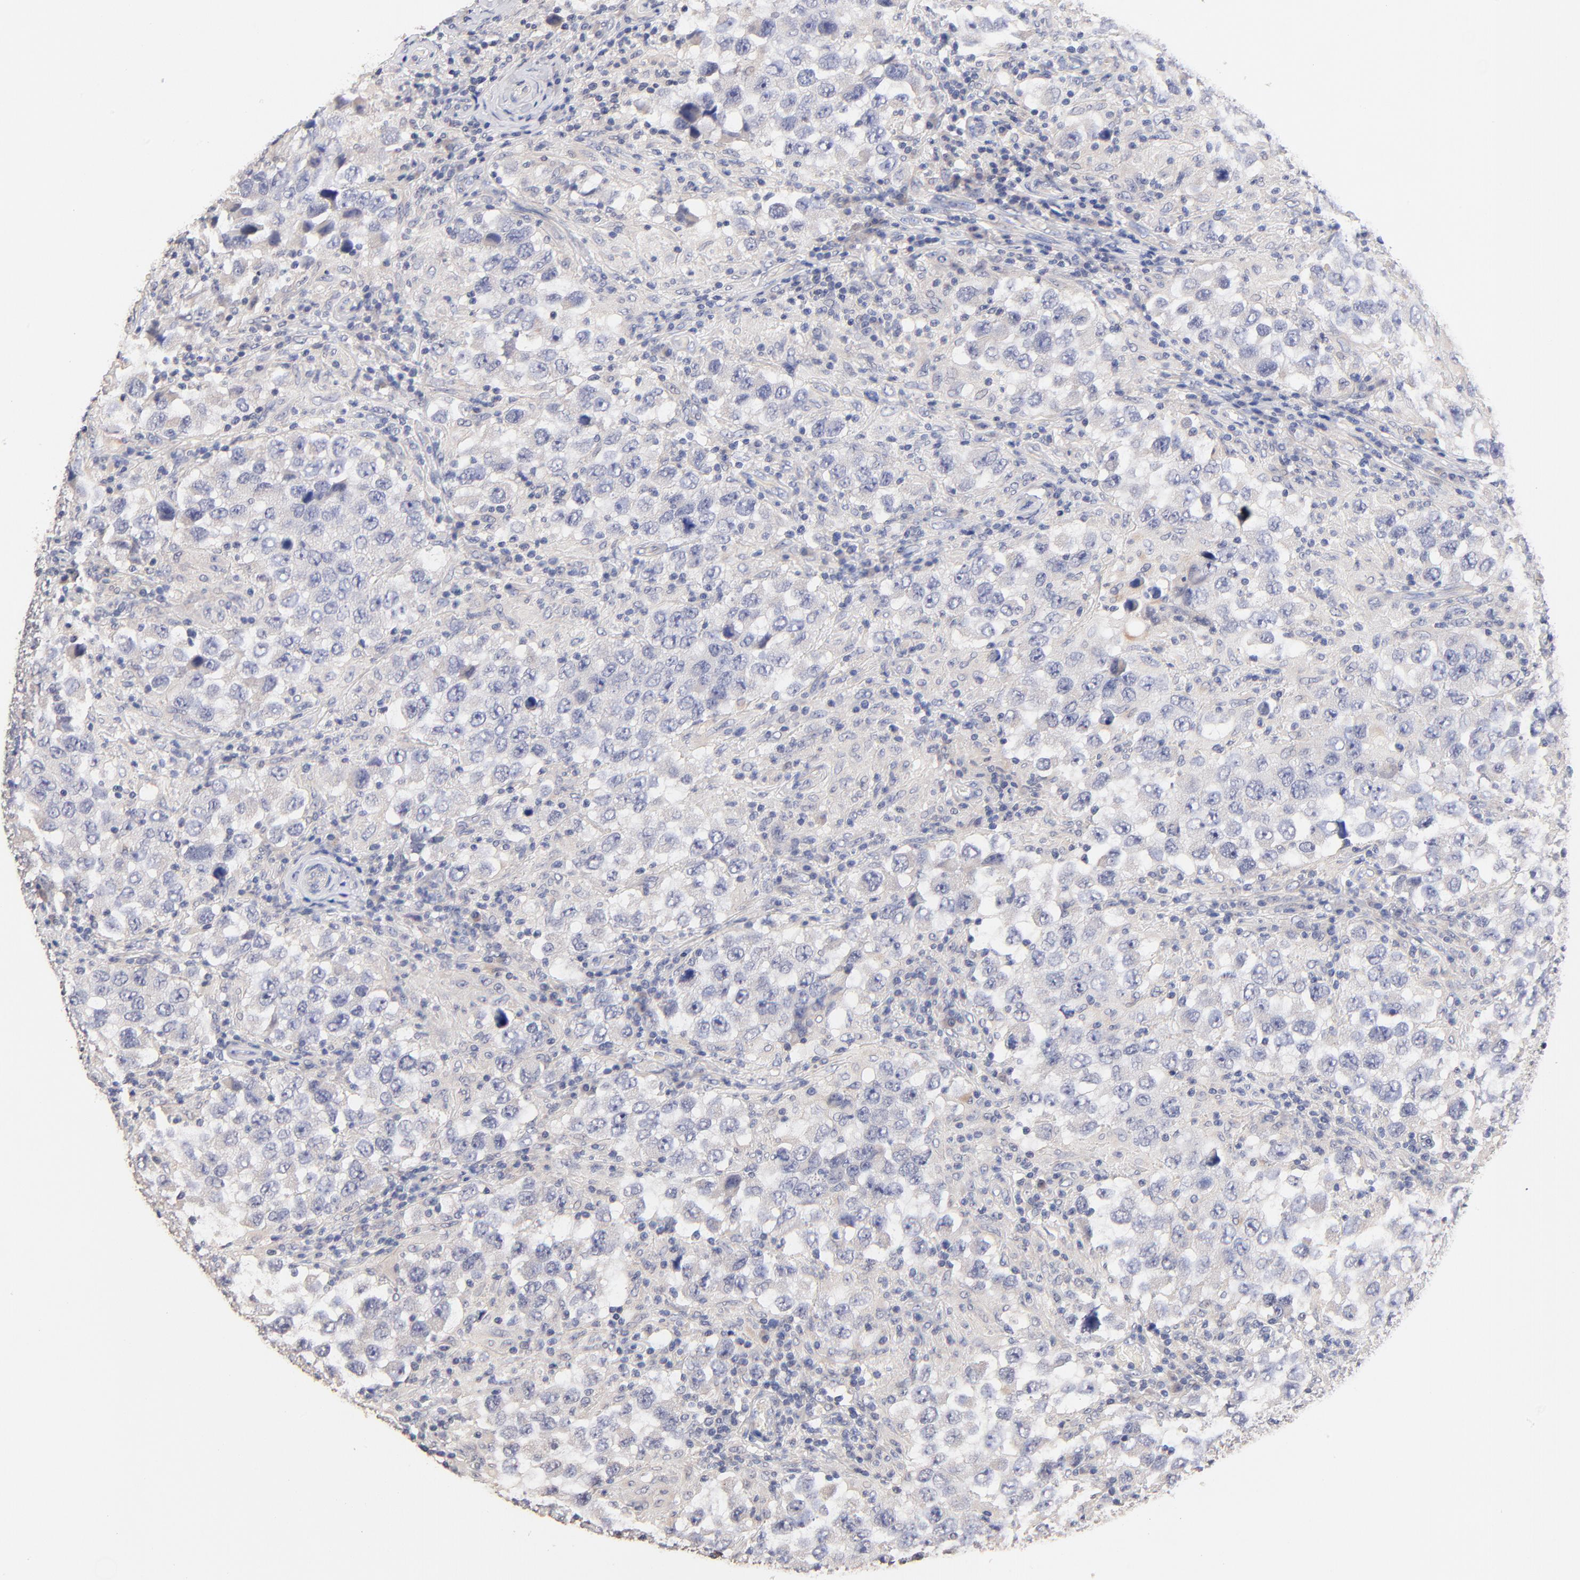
{"staining": {"intensity": "negative", "quantity": "none", "location": "none"}, "tissue": "testis cancer", "cell_type": "Tumor cells", "image_type": "cancer", "snomed": [{"axis": "morphology", "description": "Carcinoma, Embryonal, NOS"}, {"axis": "topography", "description": "Testis"}], "caption": "DAB (3,3'-diaminobenzidine) immunohistochemical staining of testis cancer (embryonal carcinoma) exhibits no significant positivity in tumor cells.", "gene": "RIBC2", "patient": {"sex": "male", "age": 21}}